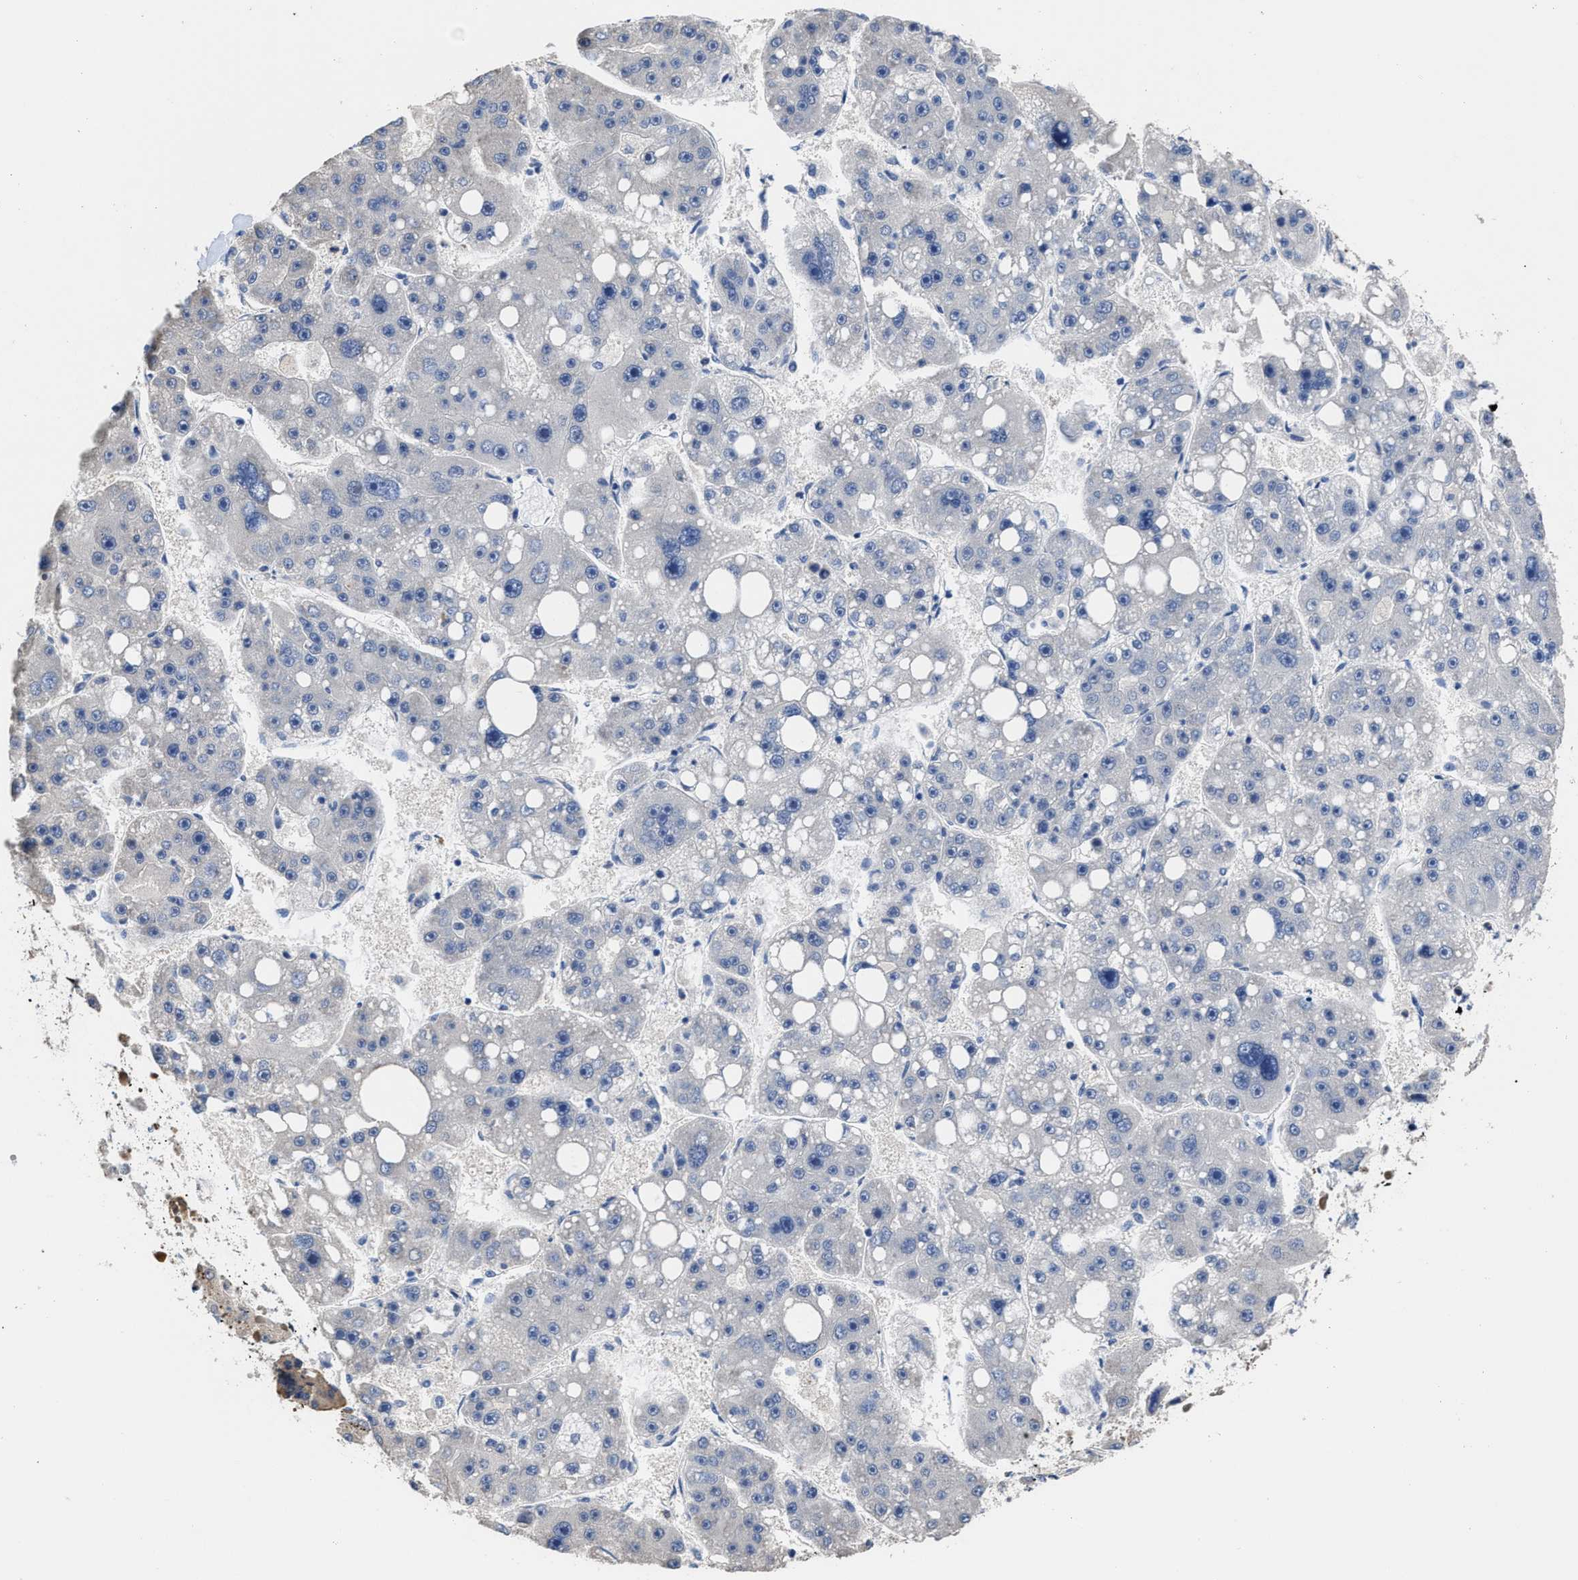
{"staining": {"intensity": "negative", "quantity": "none", "location": "none"}, "tissue": "liver cancer", "cell_type": "Tumor cells", "image_type": "cancer", "snomed": [{"axis": "morphology", "description": "Cholangiocarcinoma"}, {"axis": "topography", "description": "Liver"}], "caption": "Tumor cells show no significant positivity in cholangiocarcinoma (liver).", "gene": "HOOK1", "patient": {"sex": "male", "age": 50}}